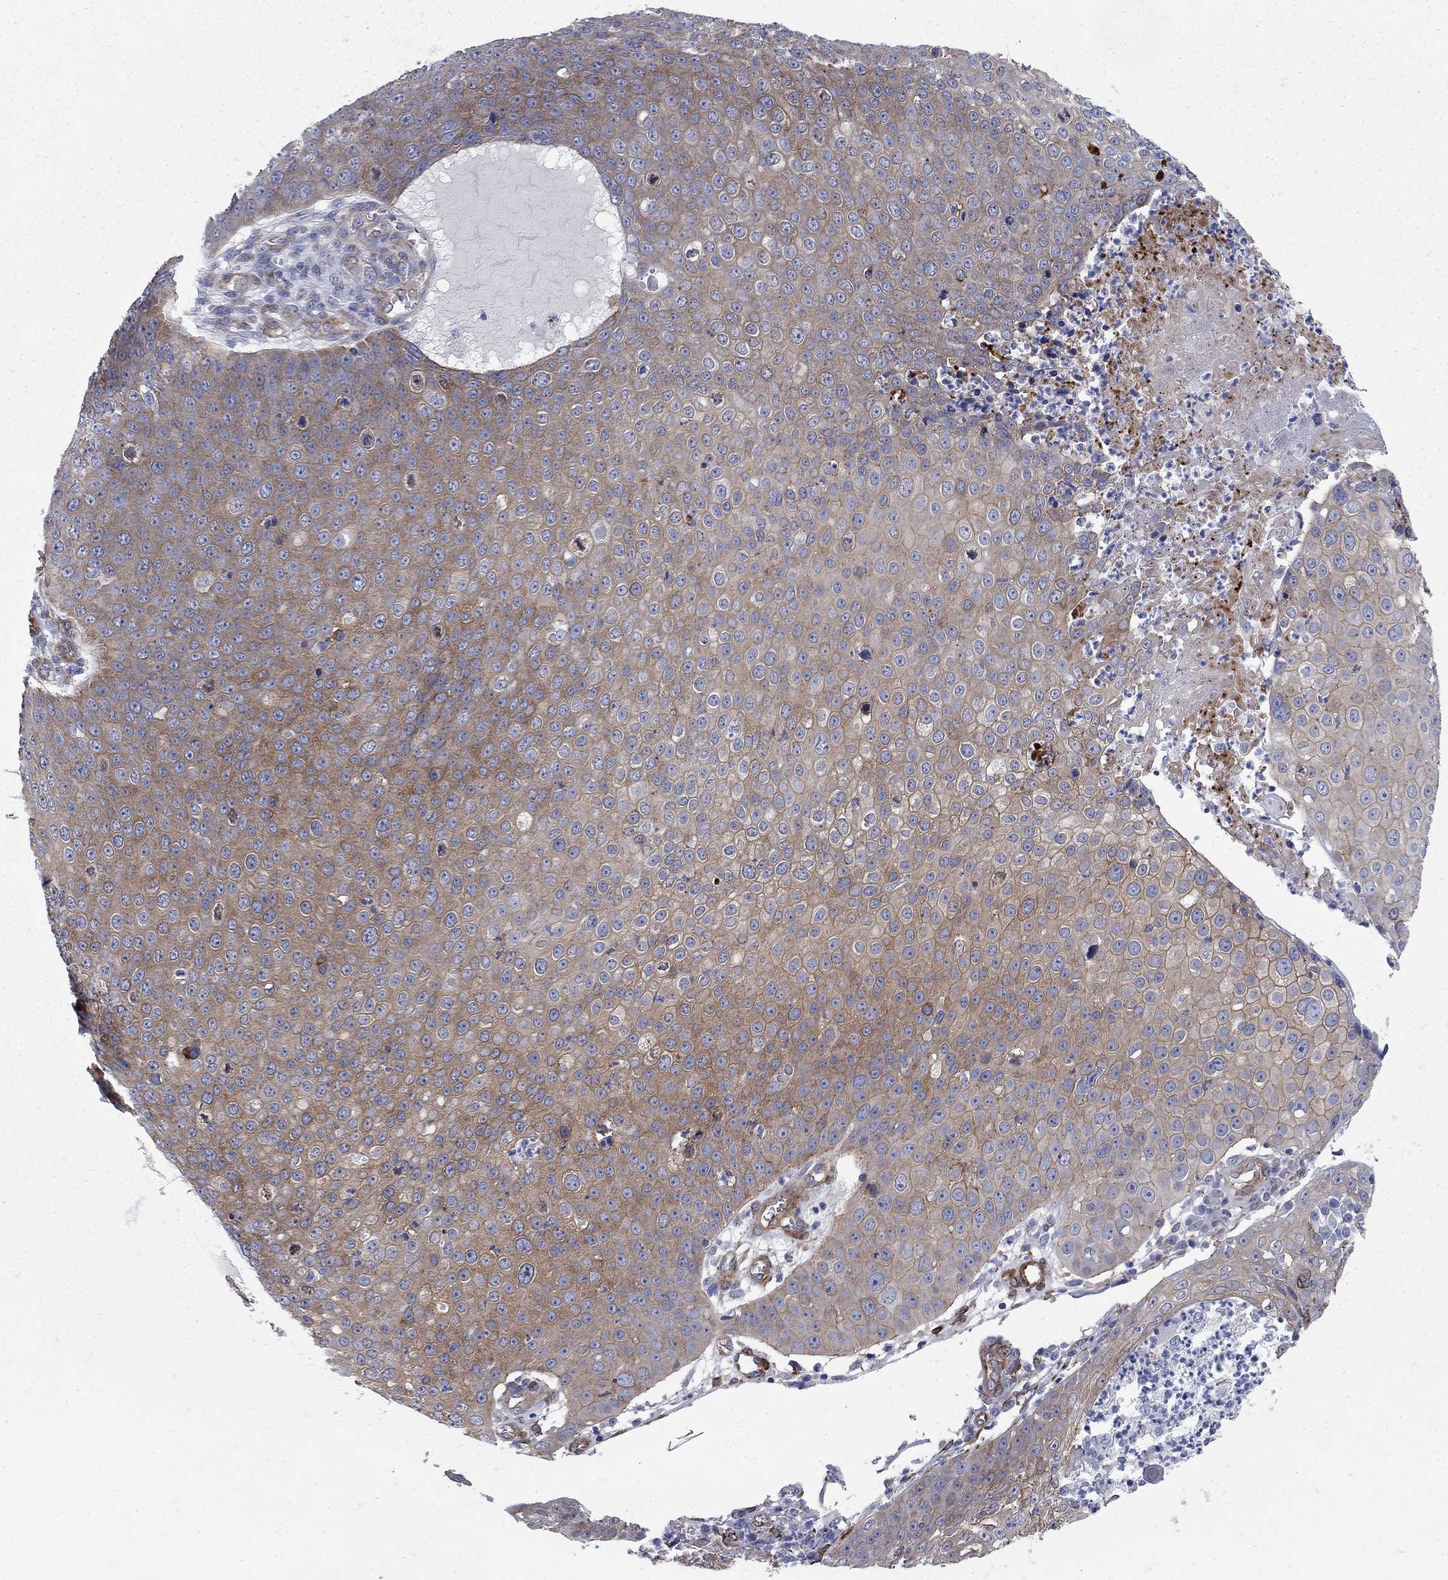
{"staining": {"intensity": "moderate", "quantity": "<25%", "location": "cytoplasmic/membranous"}, "tissue": "skin cancer", "cell_type": "Tumor cells", "image_type": "cancer", "snomed": [{"axis": "morphology", "description": "Squamous cell carcinoma, NOS"}, {"axis": "topography", "description": "Skin"}], "caption": "About <25% of tumor cells in skin squamous cell carcinoma show moderate cytoplasmic/membranous protein expression as visualized by brown immunohistochemical staining.", "gene": "SEPTIN8", "patient": {"sex": "male", "age": 71}}